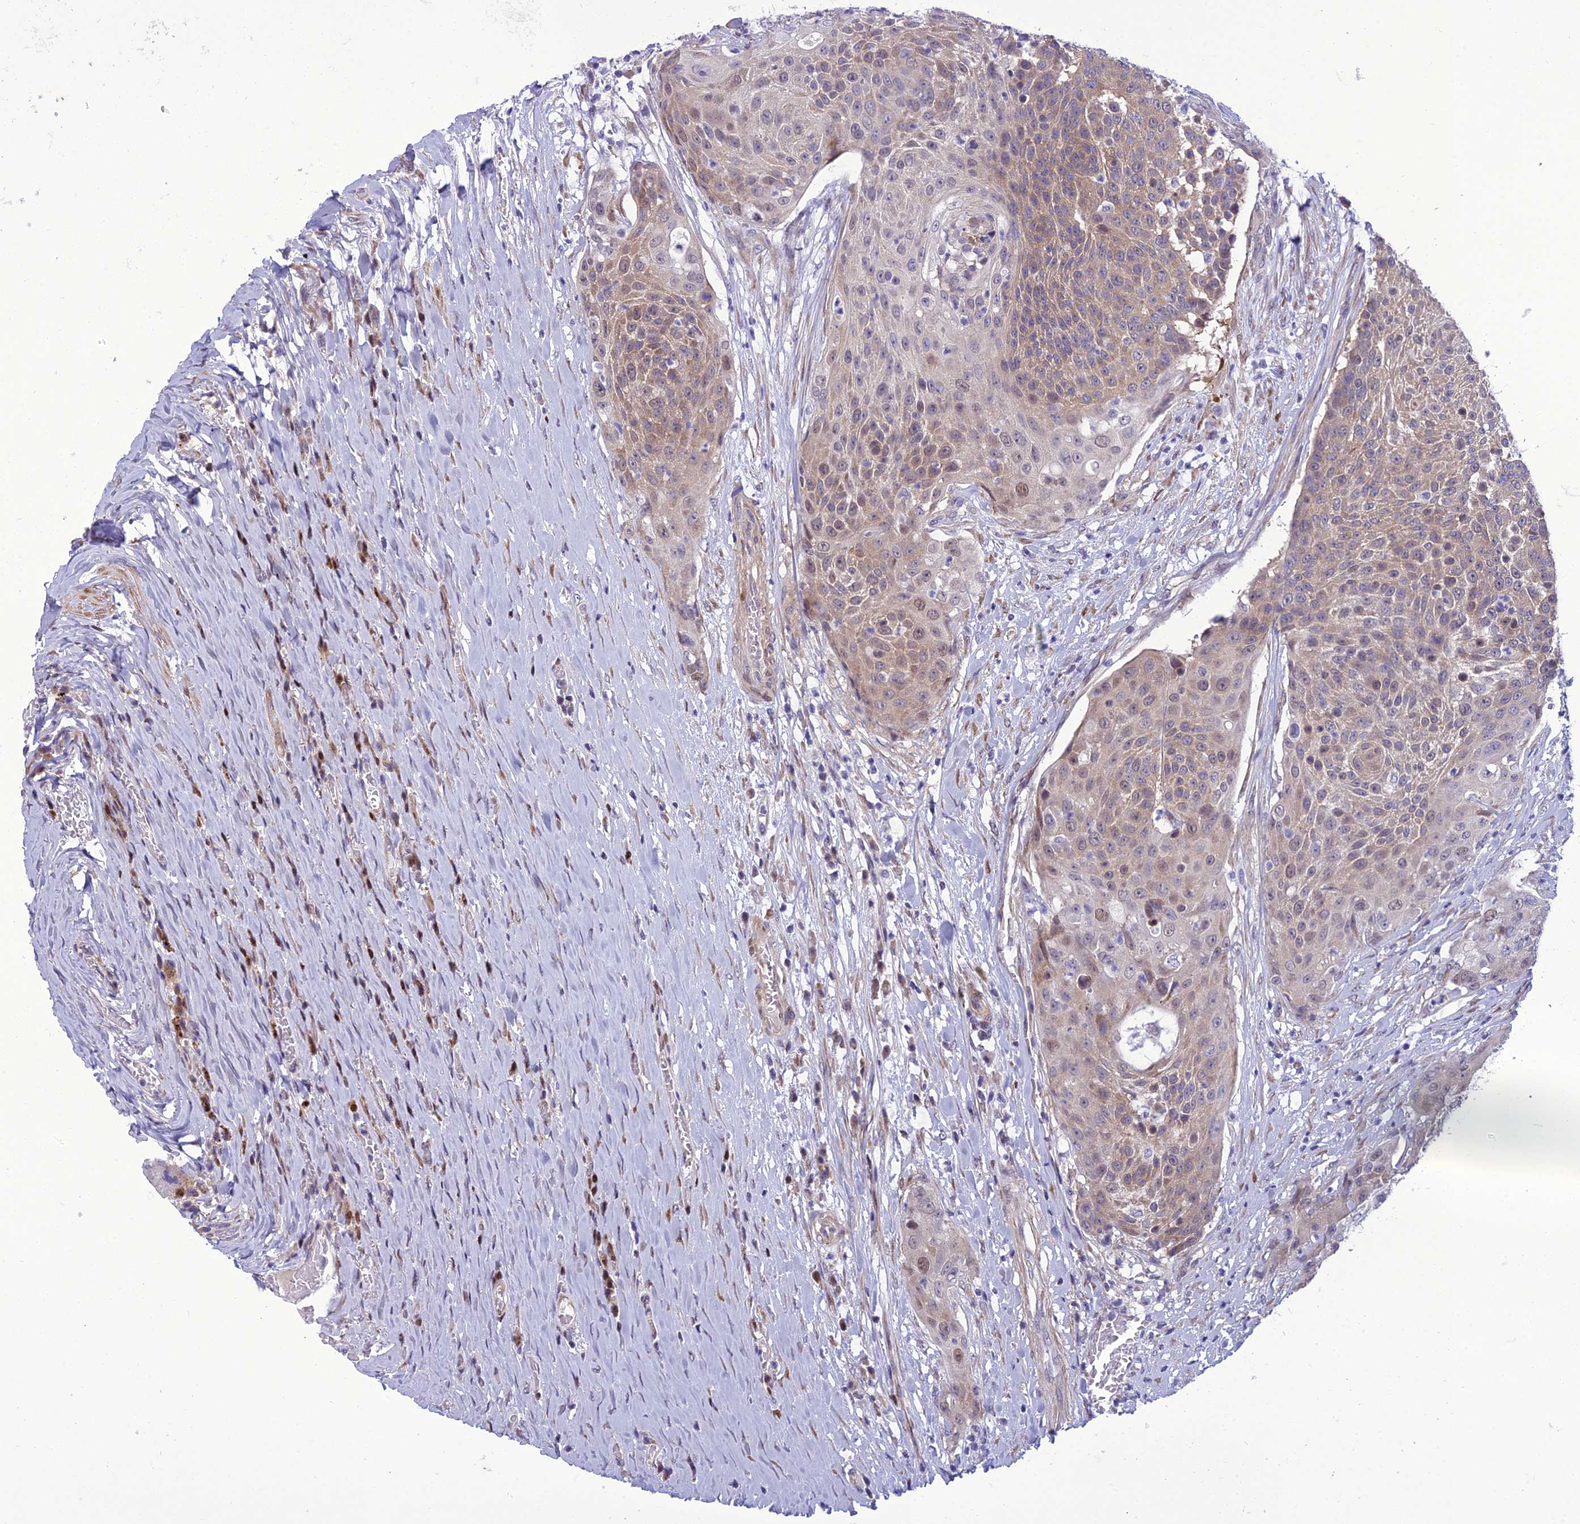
{"staining": {"intensity": "weak", "quantity": "25%-75%", "location": "cytoplasmic/membranous,nuclear"}, "tissue": "urothelial cancer", "cell_type": "Tumor cells", "image_type": "cancer", "snomed": [{"axis": "morphology", "description": "Urothelial carcinoma, High grade"}, {"axis": "topography", "description": "Urinary bladder"}], "caption": "IHC (DAB (3,3'-diaminobenzidine)) staining of human urothelial cancer shows weak cytoplasmic/membranous and nuclear protein positivity in about 25%-75% of tumor cells. The protein is stained brown, and the nuclei are stained in blue (DAB IHC with brightfield microscopy, high magnification).", "gene": "GAB4", "patient": {"sex": "female", "age": 63}}